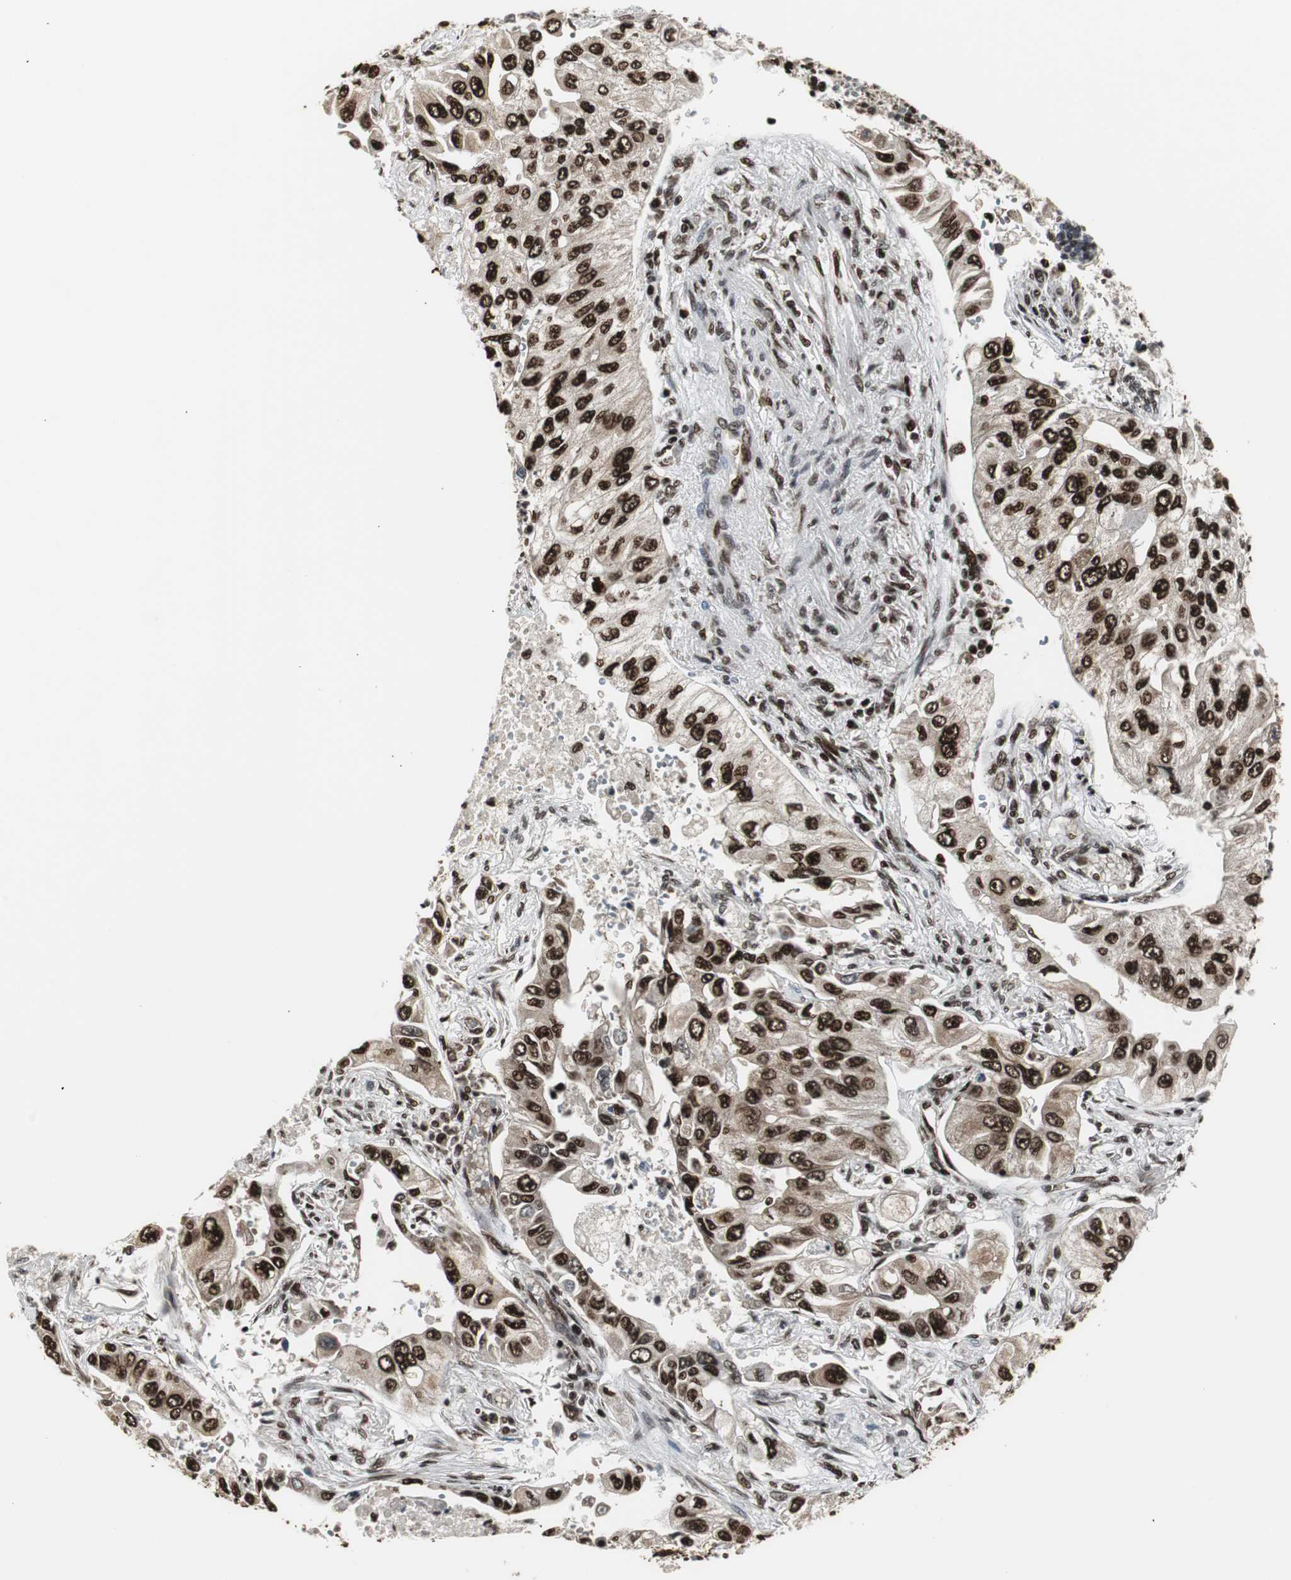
{"staining": {"intensity": "strong", "quantity": ">75%", "location": "nuclear"}, "tissue": "lung cancer", "cell_type": "Tumor cells", "image_type": "cancer", "snomed": [{"axis": "morphology", "description": "Adenocarcinoma, NOS"}, {"axis": "topography", "description": "Lung"}], "caption": "A brown stain shows strong nuclear staining of a protein in lung cancer tumor cells. The staining was performed using DAB (3,3'-diaminobenzidine) to visualize the protein expression in brown, while the nuclei were stained in blue with hematoxylin (Magnification: 20x).", "gene": "PARN", "patient": {"sex": "male", "age": 84}}